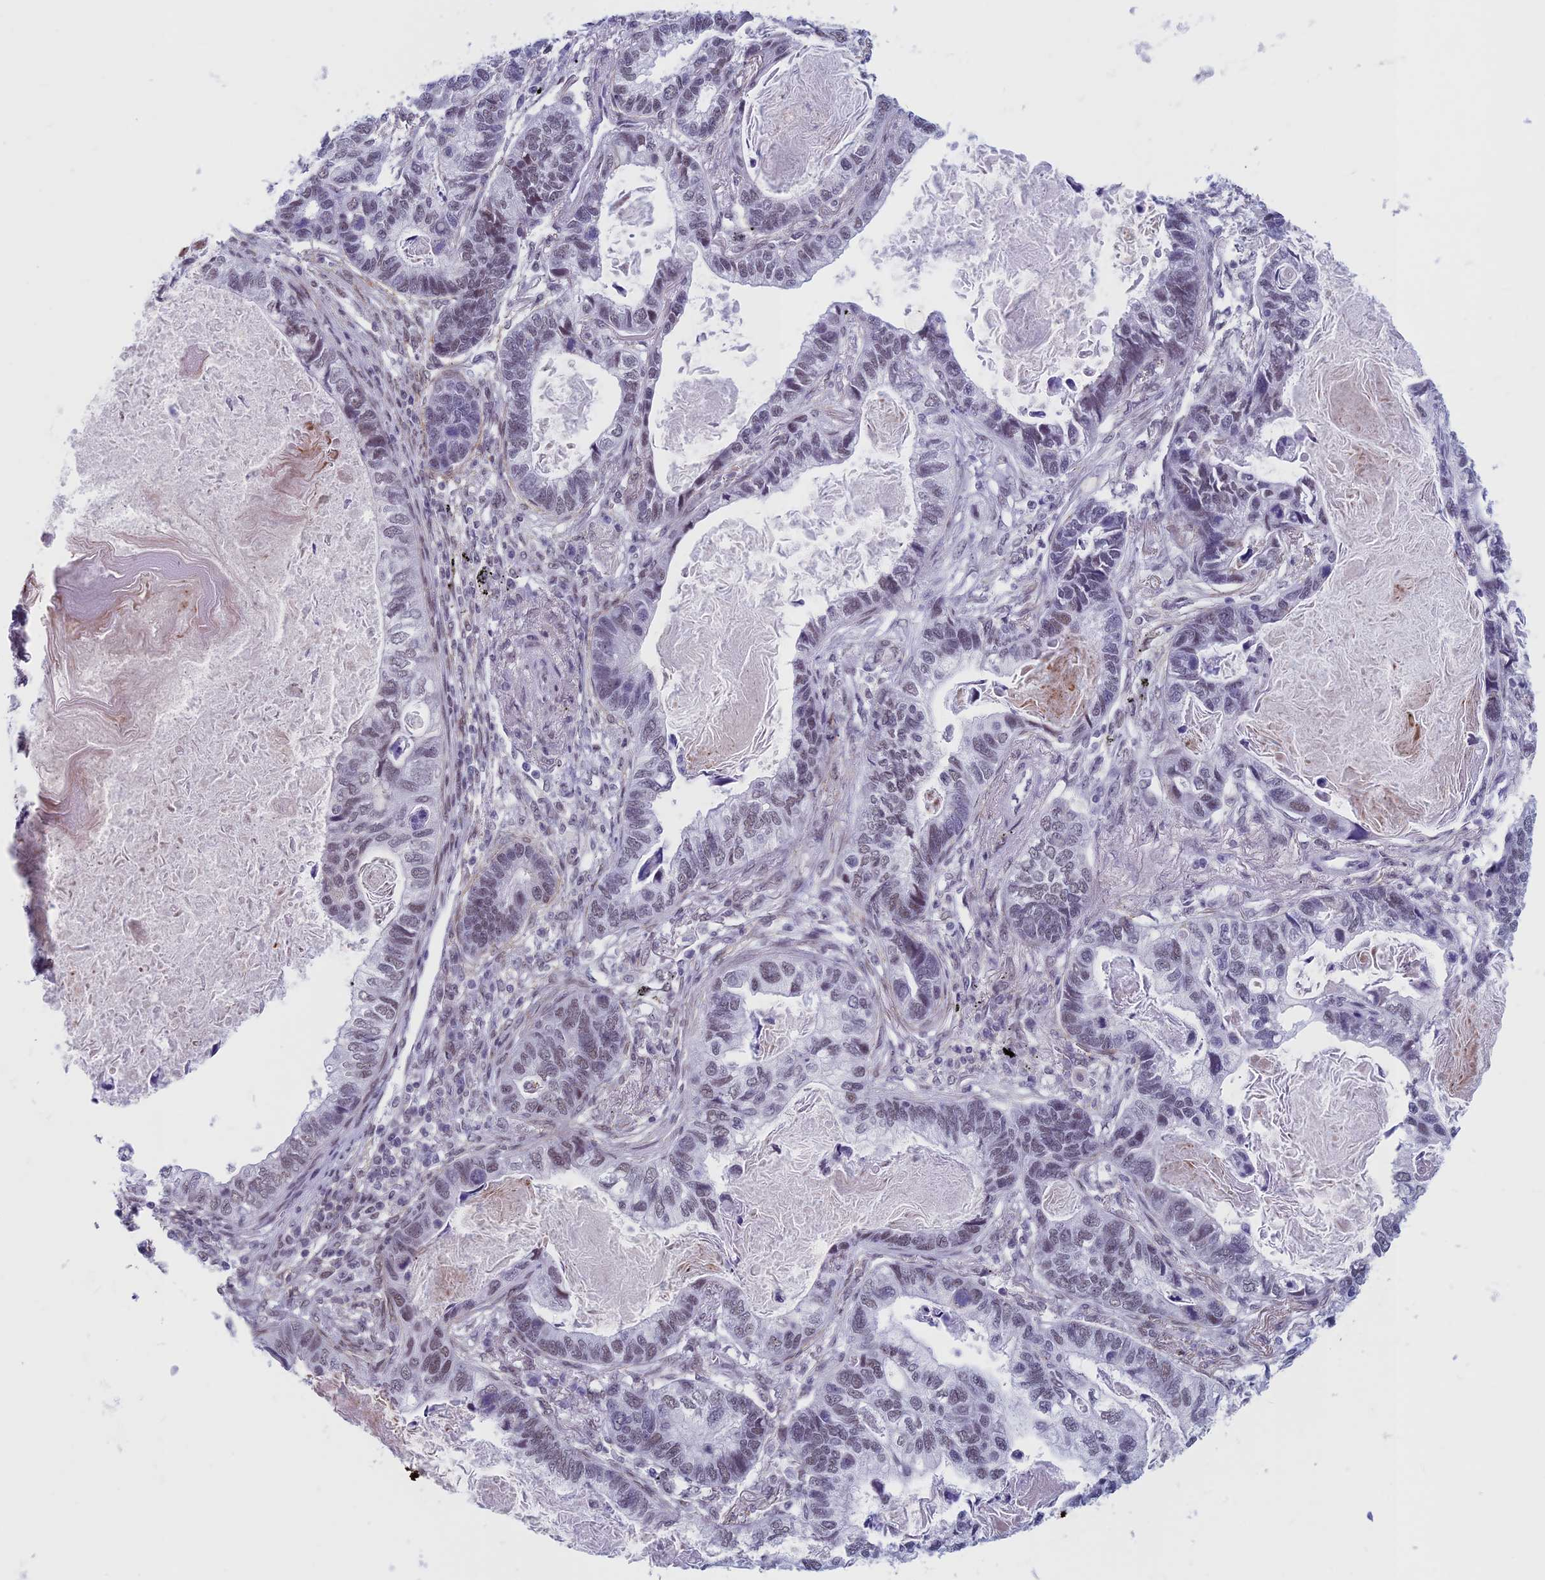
{"staining": {"intensity": "weak", "quantity": "<25%", "location": "nuclear"}, "tissue": "lung cancer", "cell_type": "Tumor cells", "image_type": "cancer", "snomed": [{"axis": "morphology", "description": "Adenocarcinoma, NOS"}, {"axis": "topography", "description": "Lung"}], "caption": "The histopathology image demonstrates no staining of tumor cells in lung cancer.", "gene": "ASH2L", "patient": {"sex": "male", "age": 67}}